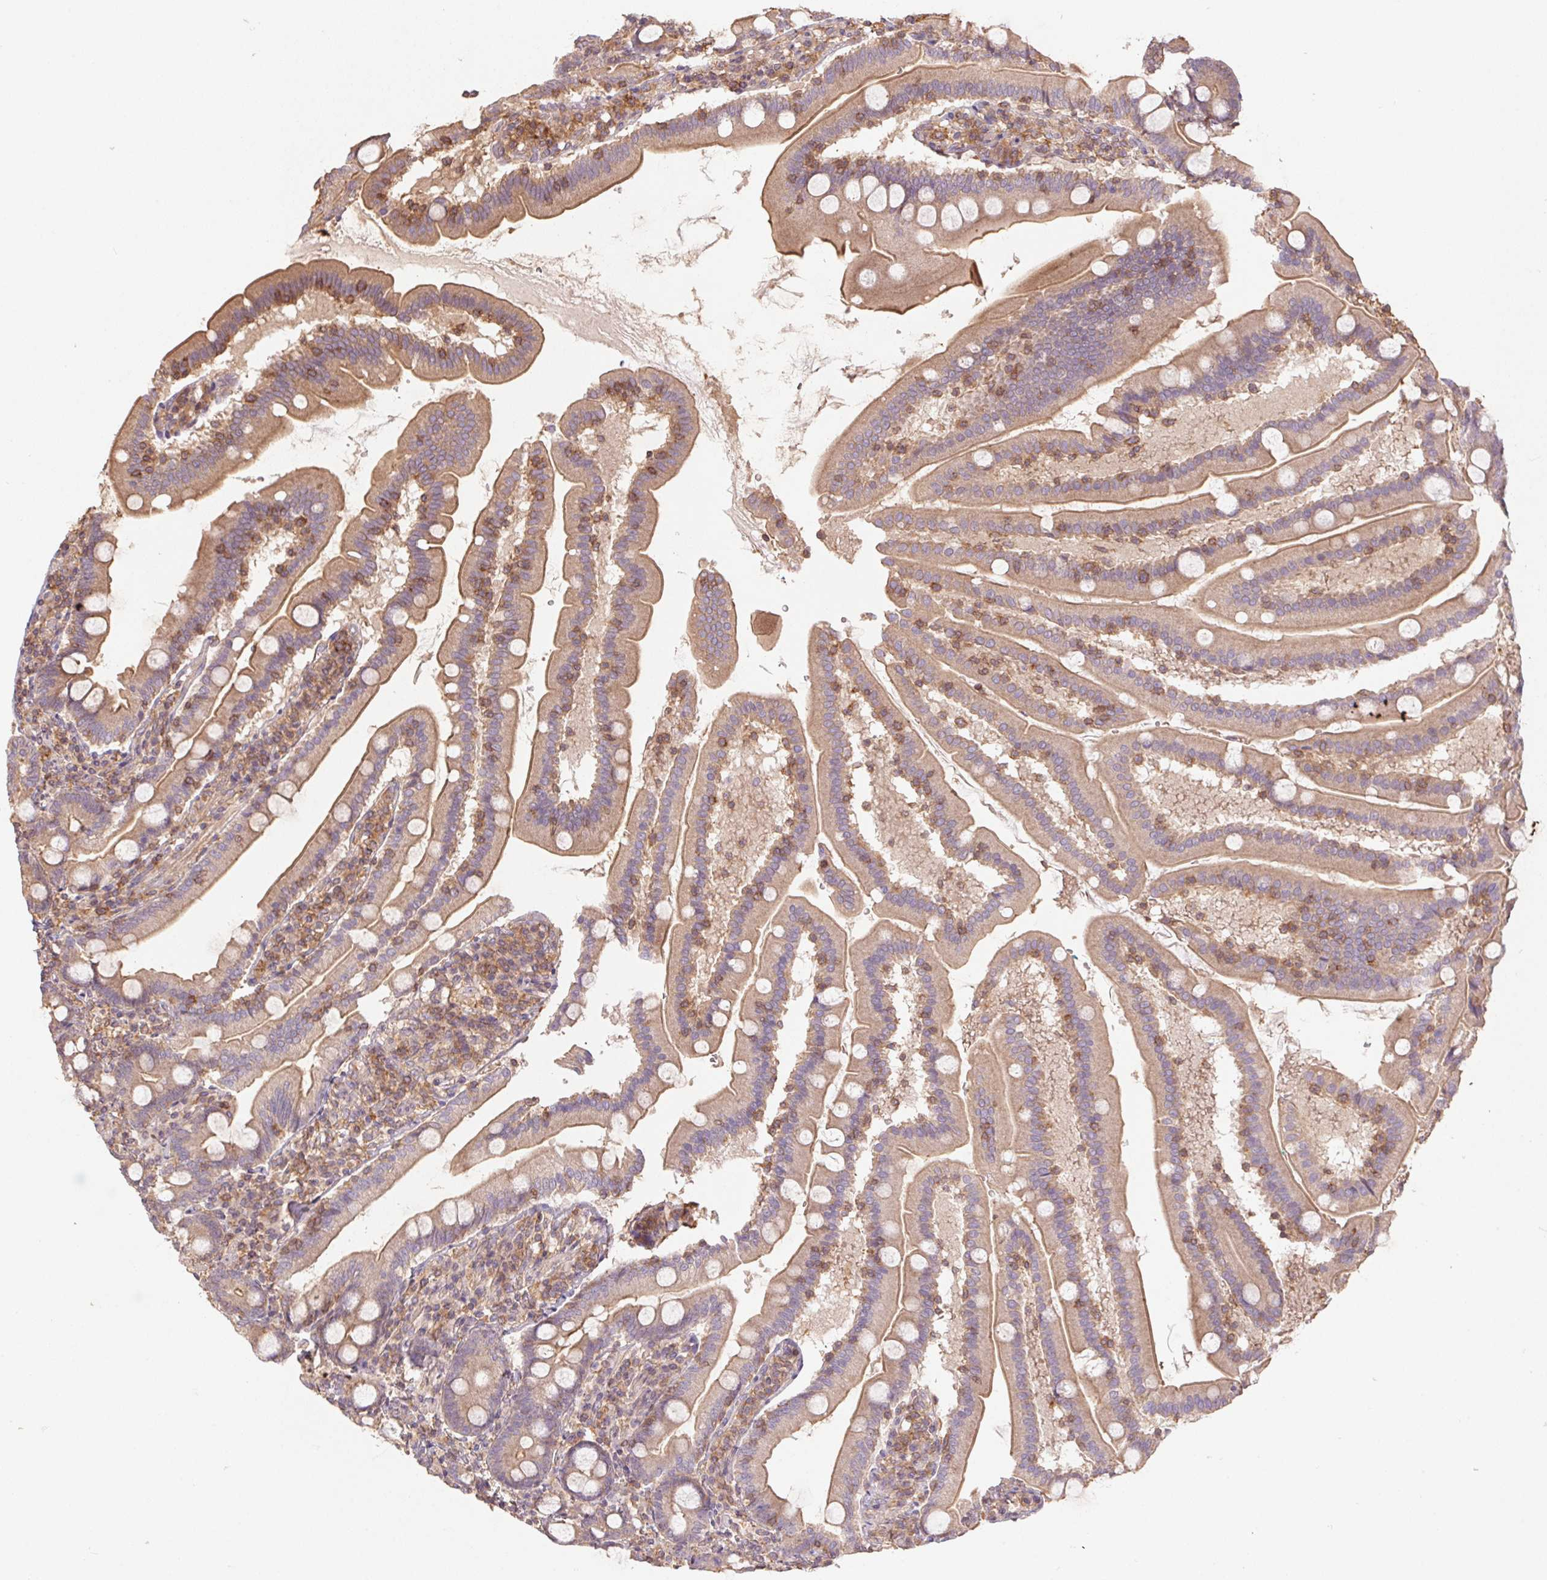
{"staining": {"intensity": "moderate", "quantity": ">75%", "location": "cytoplasmic/membranous"}, "tissue": "duodenum", "cell_type": "Glandular cells", "image_type": "normal", "snomed": [{"axis": "morphology", "description": "Normal tissue, NOS"}, {"axis": "topography", "description": "Duodenum"}], "caption": "Protein expression analysis of normal human duodenum reveals moderate cytoplasmic/membranous staining in approximately >75% of glandular cells. The staining is performed using DAB brown chromogen to label protein expression. The nuclei are counter-stained blue using hematoxylin.", "gene": "TUBA1A", "patient": {"sex": "female", "age": 67}}